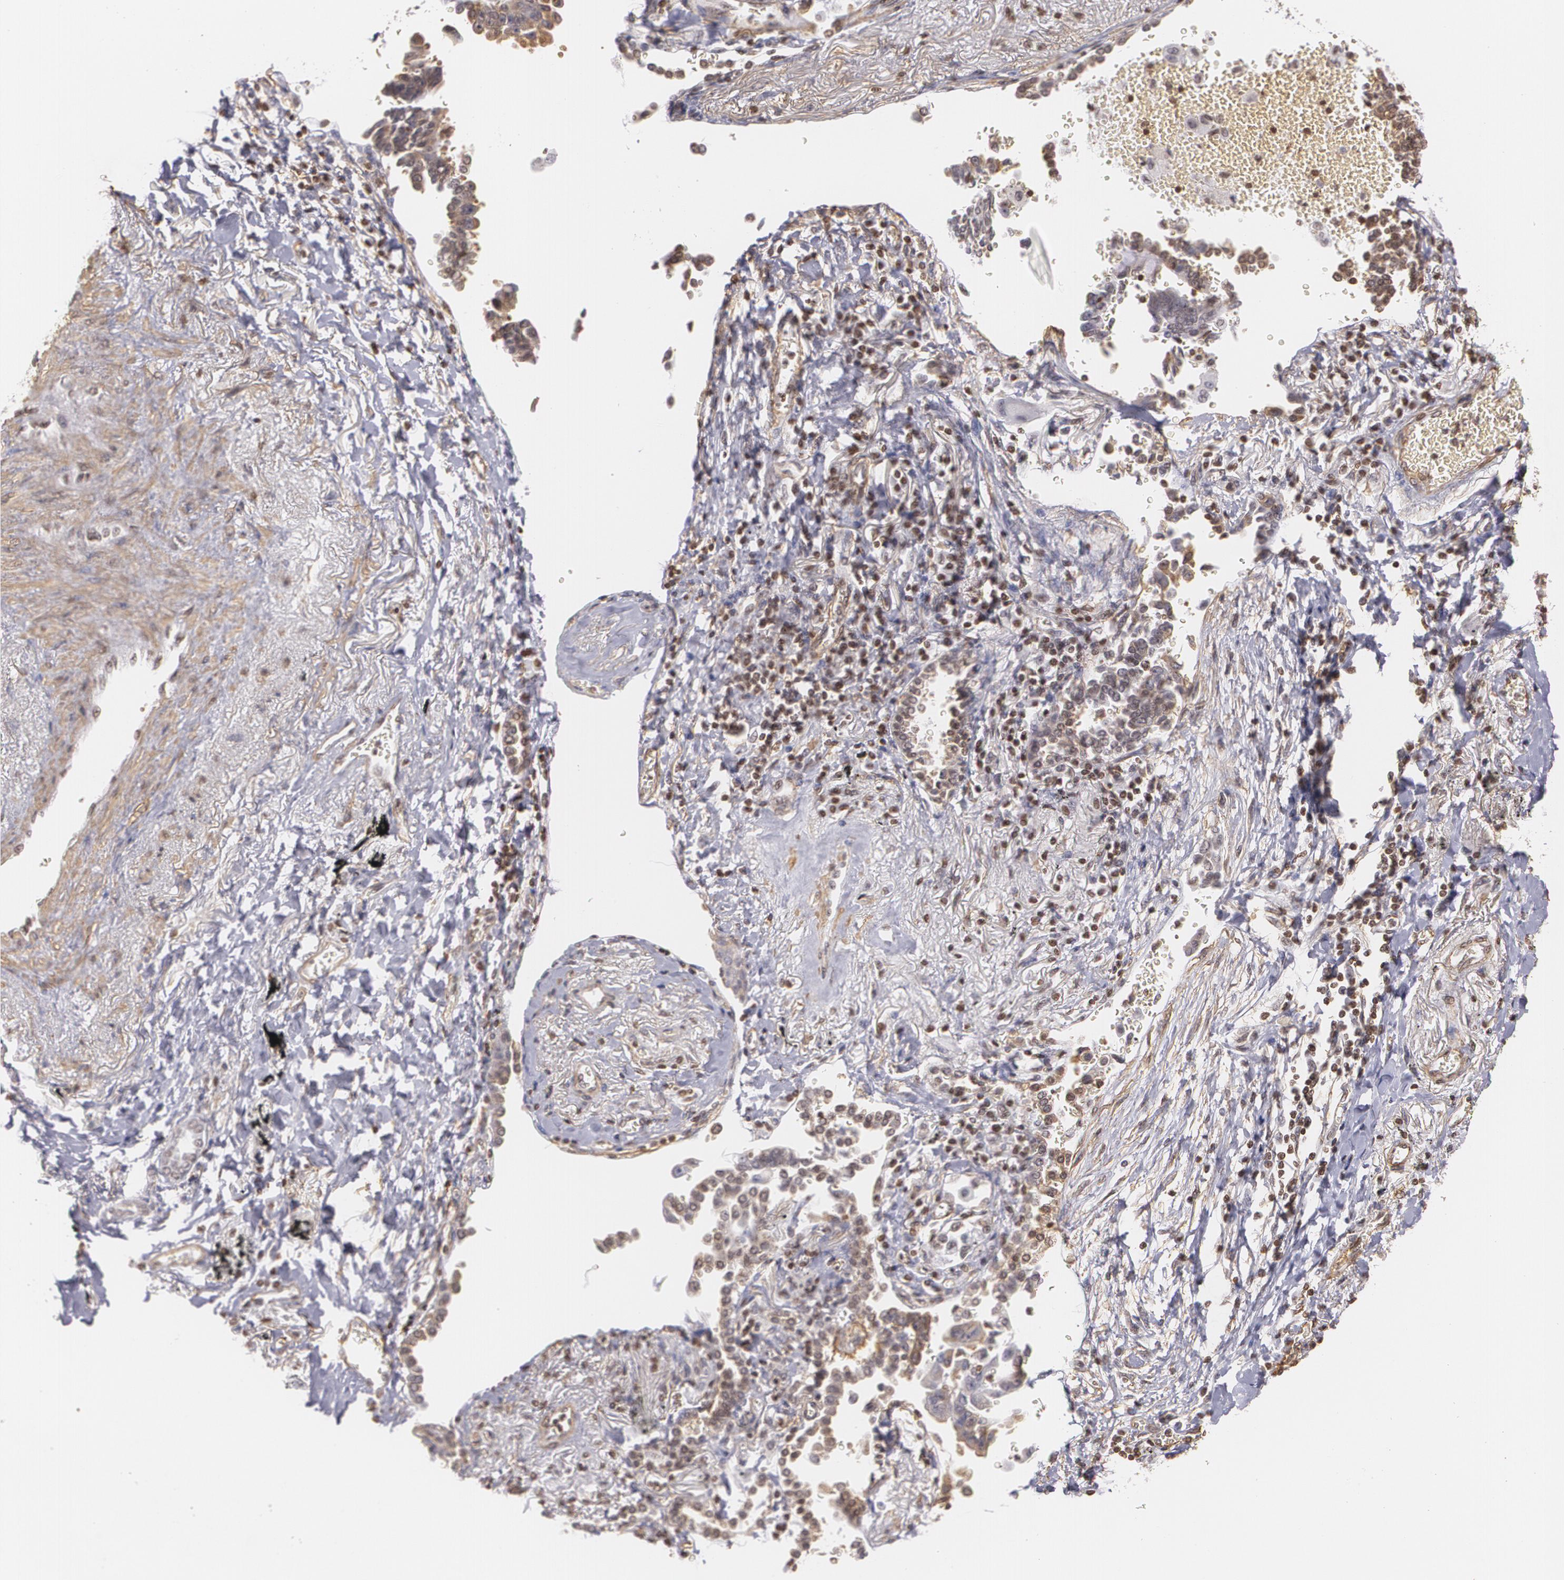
{"staining": {"intensity": "weak", "quantity": "25%-75%", "location": "cytoplasmic/membranous"}, "tissue": "lung cancer", "cell_type": "Tumor cells", "image_type": "cancer", "snomed": [{"axis": "morphology", "description": "Adenocarcinoma, NOS"}, {"axis": "topography", "description": "Lung"}], "caption": "Lung adenocarcinoma stained for a protein exhibits weak cytoplasmic/membranous positivity in tumor cells.", "gene": "VAMP1", "patient": {"sex": "female", "age": 64}}